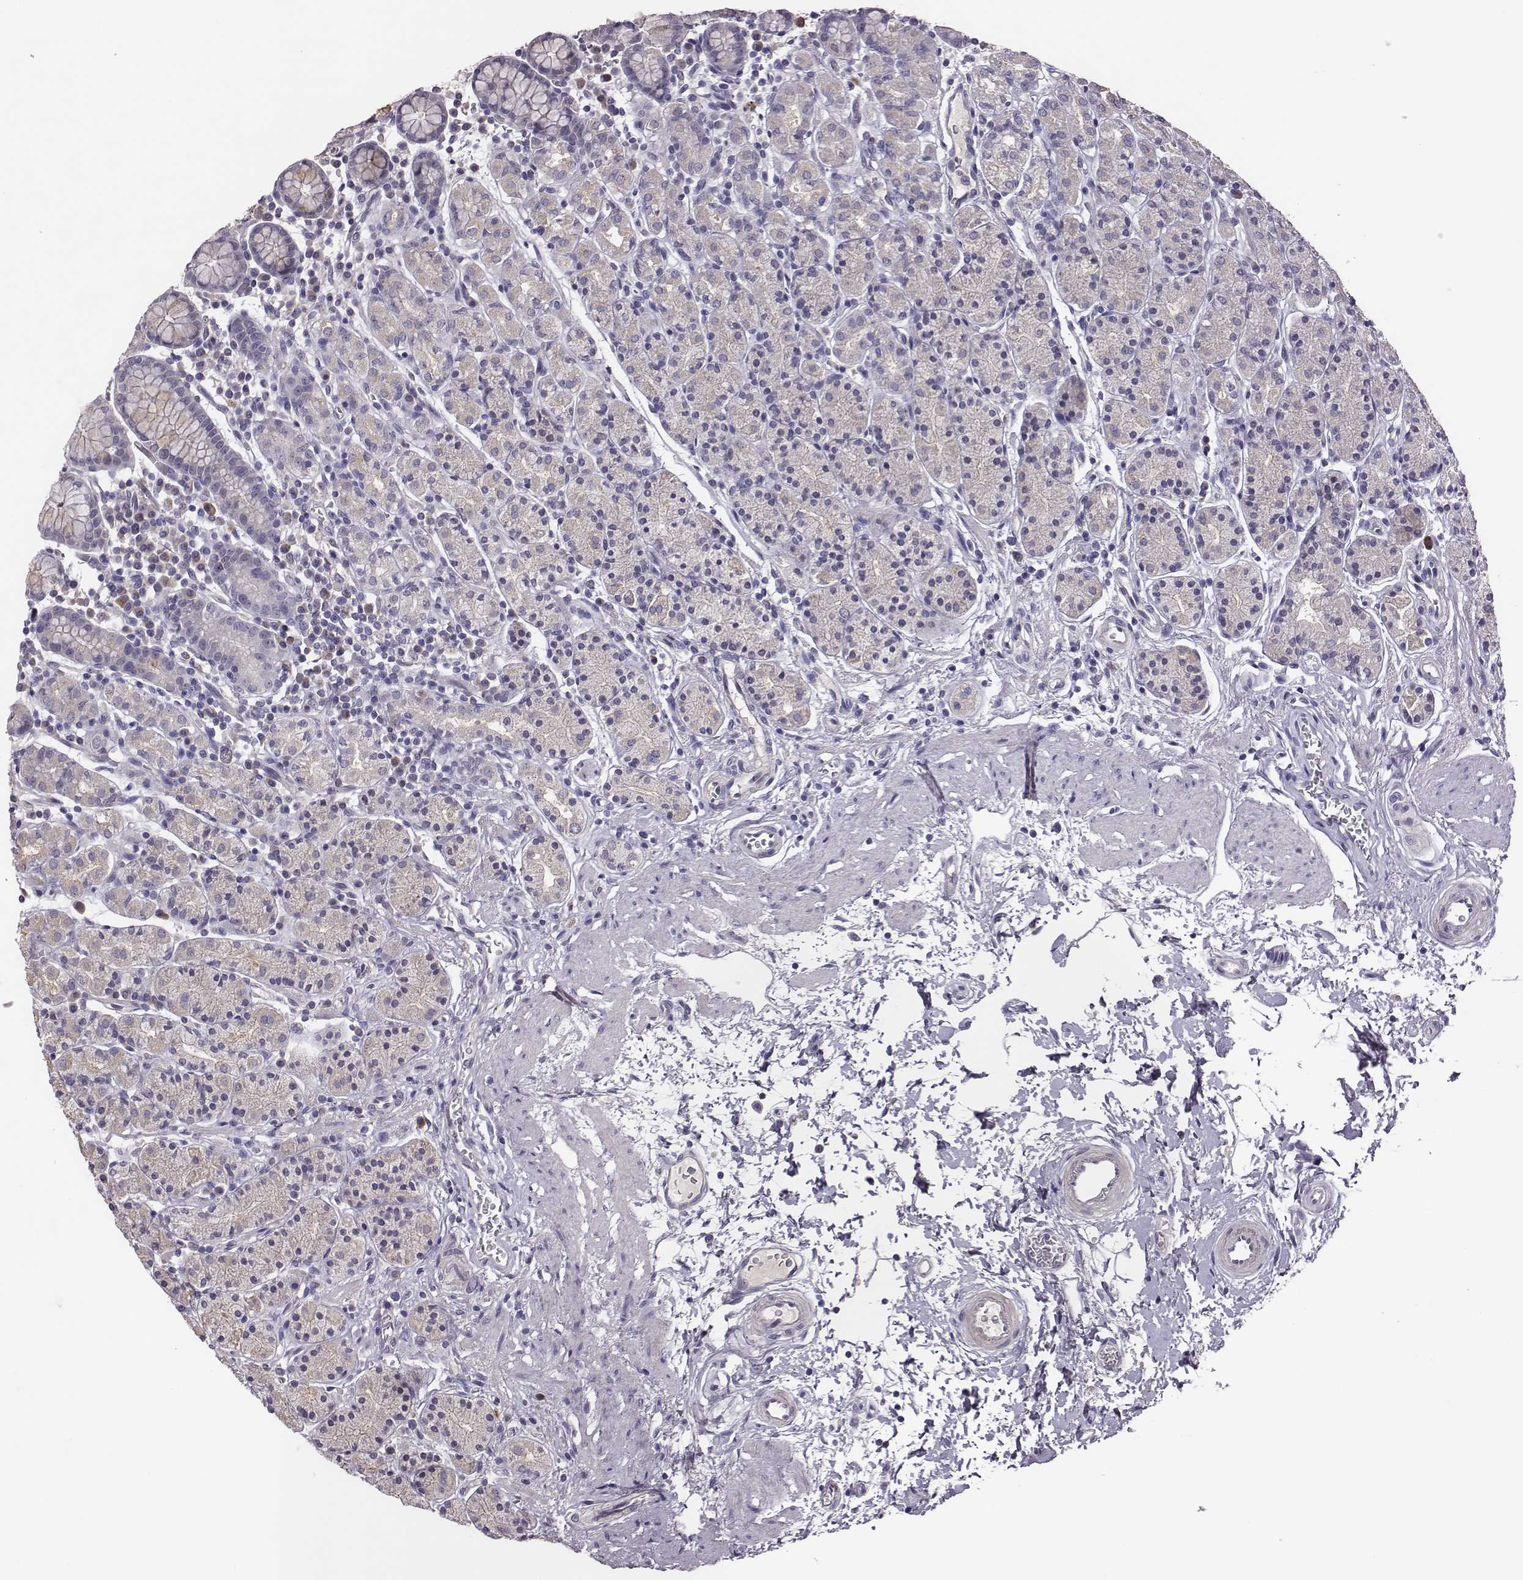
{"staining": {"intensity": "weak", "quantity": "<25%", "location": "cytoplasmic/membranous"}, "tissue": "stomach", "cell_type": "Glandular cells", "image_type": "normal", "snomed": [{"axis": "morphology", "description": "Normal tissue, NOS"}, {"axis": "topography", "description": "Stomach, upper"}, {"axis": "topography", "description": "Stomach"}], "caption": "An image of stomach stained for a protein exhibits no brown staining in glandular cells. (DAB immunohistochemistry (IHC) with hematoxylin counter stain).", "gene": "KMO", "patient": {"sex": "male", "age": 62}}